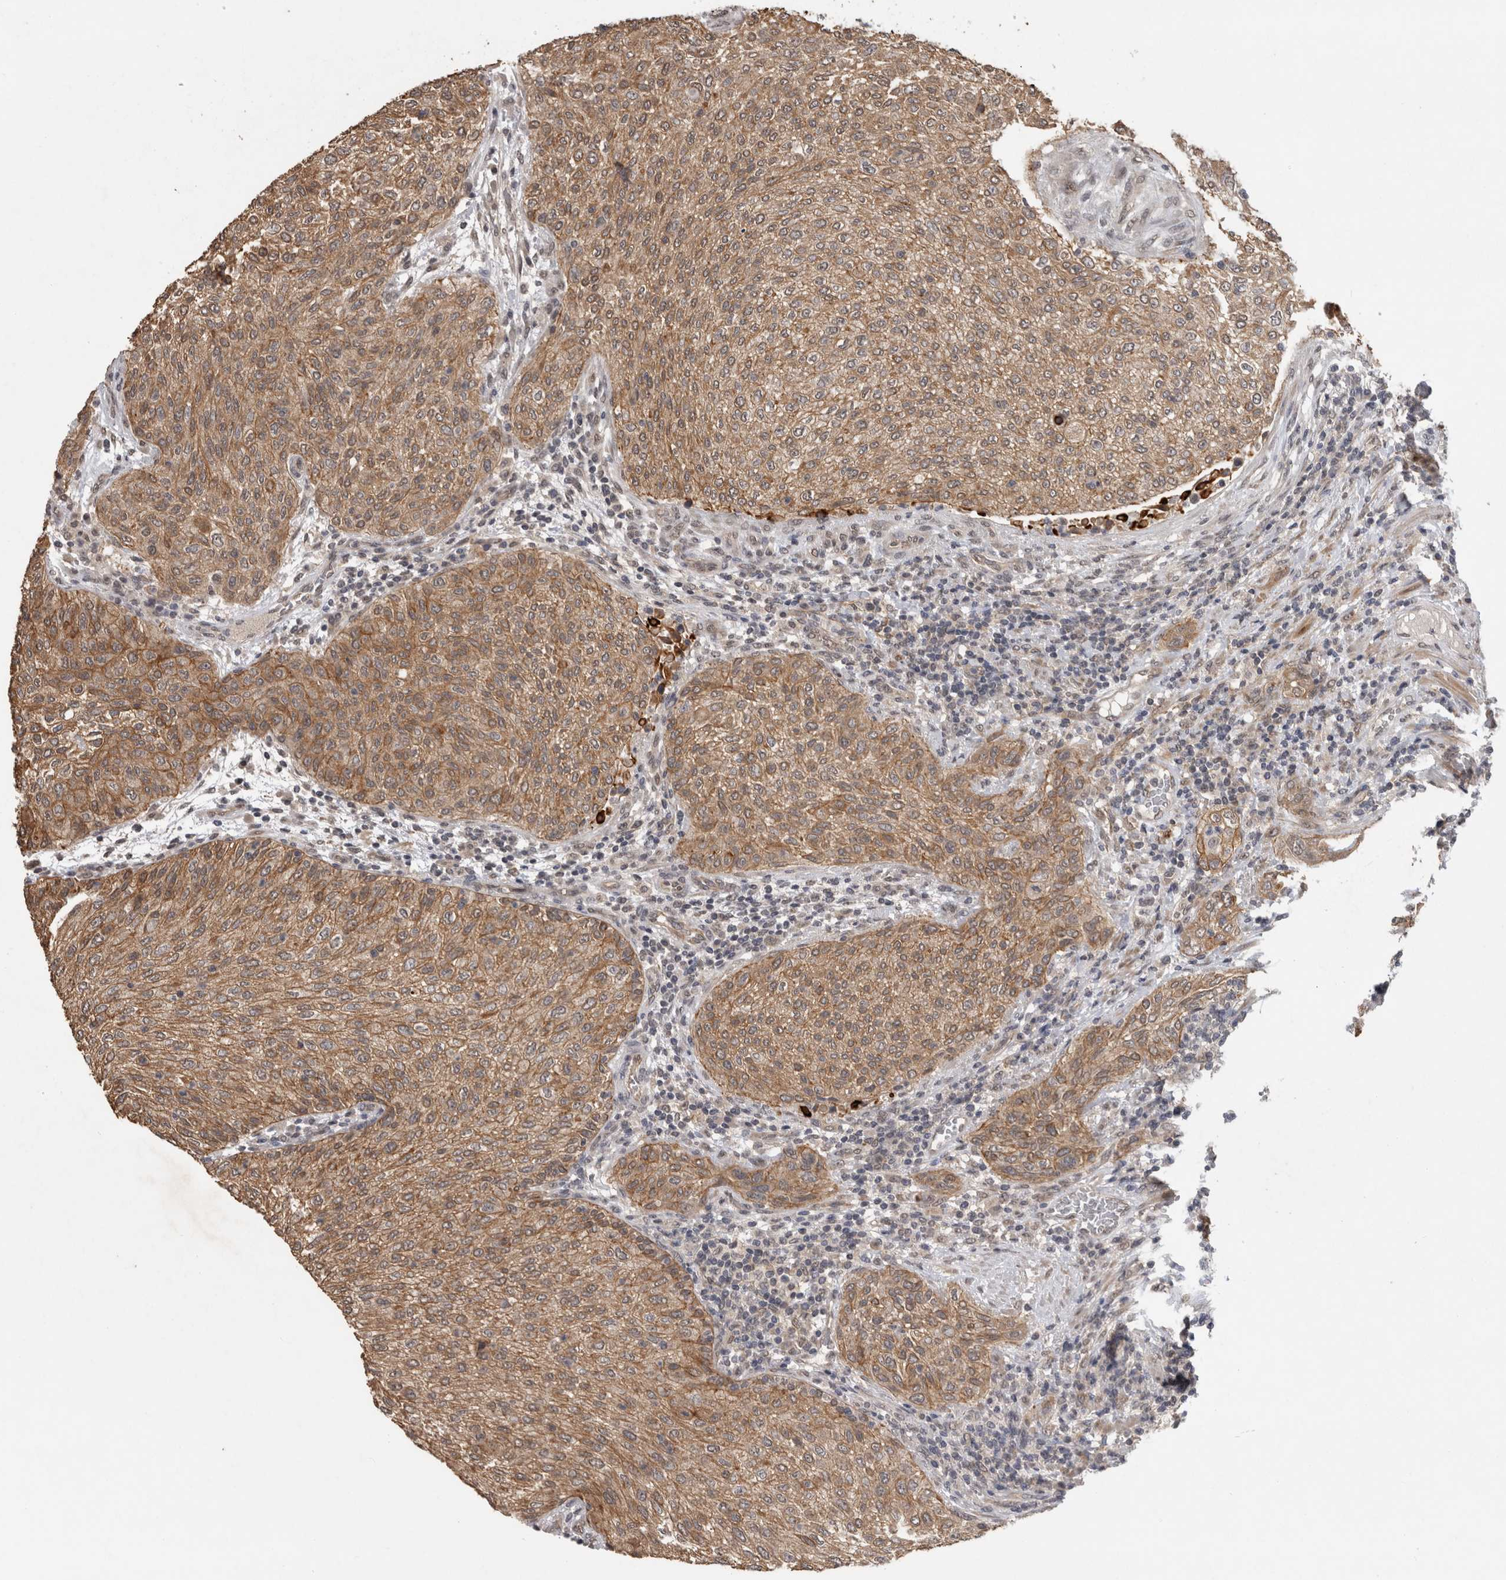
{"staining": {"intensity": "moderate", "quantity": ">75%", "location": "cytoplasmic/membranous"}, "tissue": "urothelial cancer", "cell_type": "Tumor cells", "image_type": "cancer", "snomed": [{"axis": "morphology", "description": "Urothelial carcinoma, Low grade"}, {"axis": "morphology", "description": "Urothelial carcinoma, High grade"}, {"axis": "topography", "description": "Urinary bladder"}], "caption": "Human urothelial cancer stained for a protein (brown) displays moderate cytoplasmic/membranous positive expression in about >75% of tumor cells.", "gene": "RHPN1", "patient": {"sex": "male", "age": 35}}